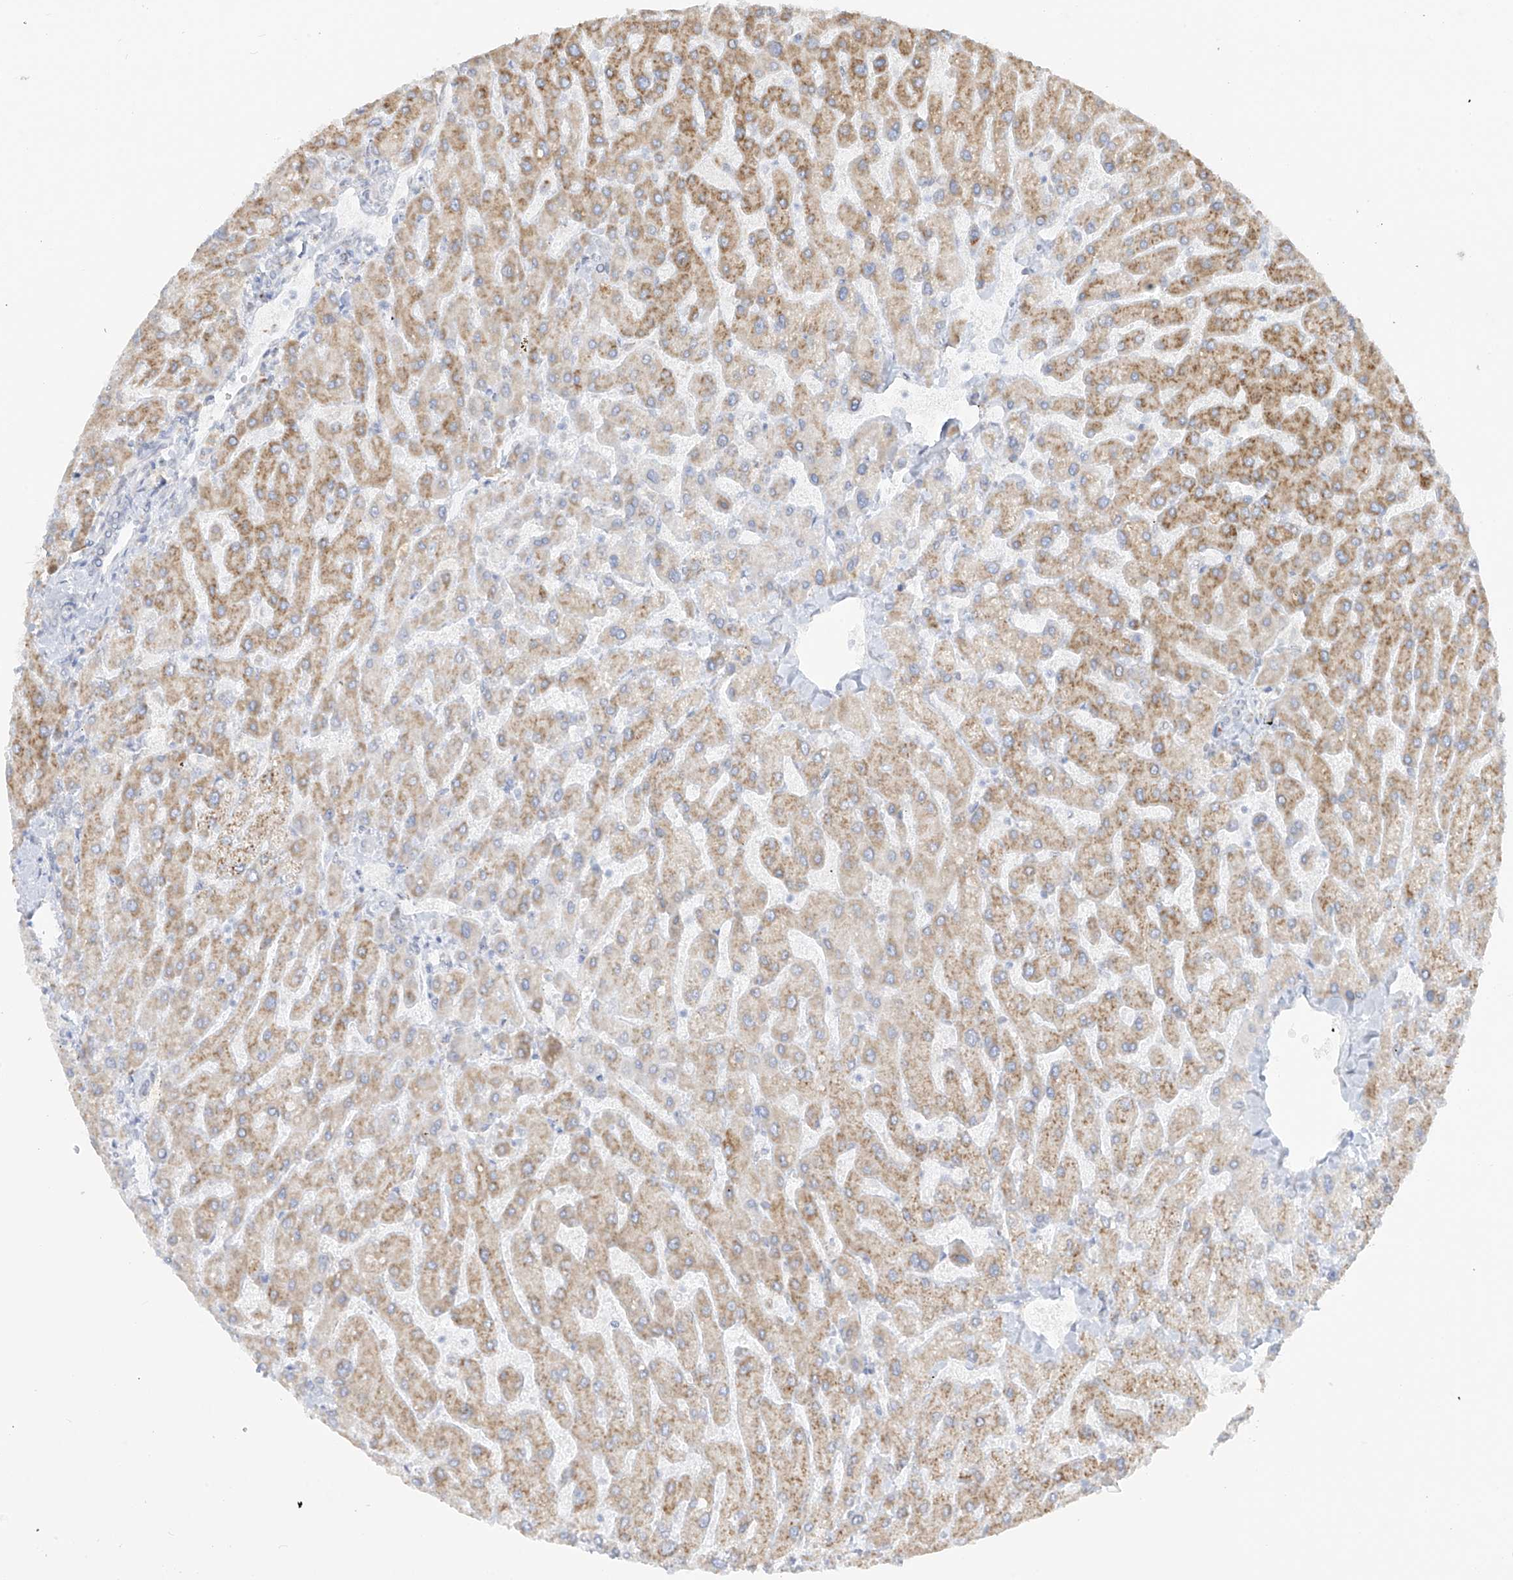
{"staining": {"intensity": "negative", "quantity": "none", "location": "none"}, "tissue": "liver", "cell_type": "Cholangiocytes", "image_type": "normal", "snomed": [{"axis": "morphology", "description": "Normal tissue, NOS"}, {"axis": "topography", "description": "Liver"}], "caption": "Liver was stained to show a protein in brown. There is no significant positivity in cholangiocytes. The staining was performed using DAB (3,3'-diaminobenzidine) to visualize the protein expression in brown, while the nuclei were stained in blue with hematoxylin (Magnification: 20x).", "gene": "LRRC59", "patient": {"sex": "male", "age": 55}}